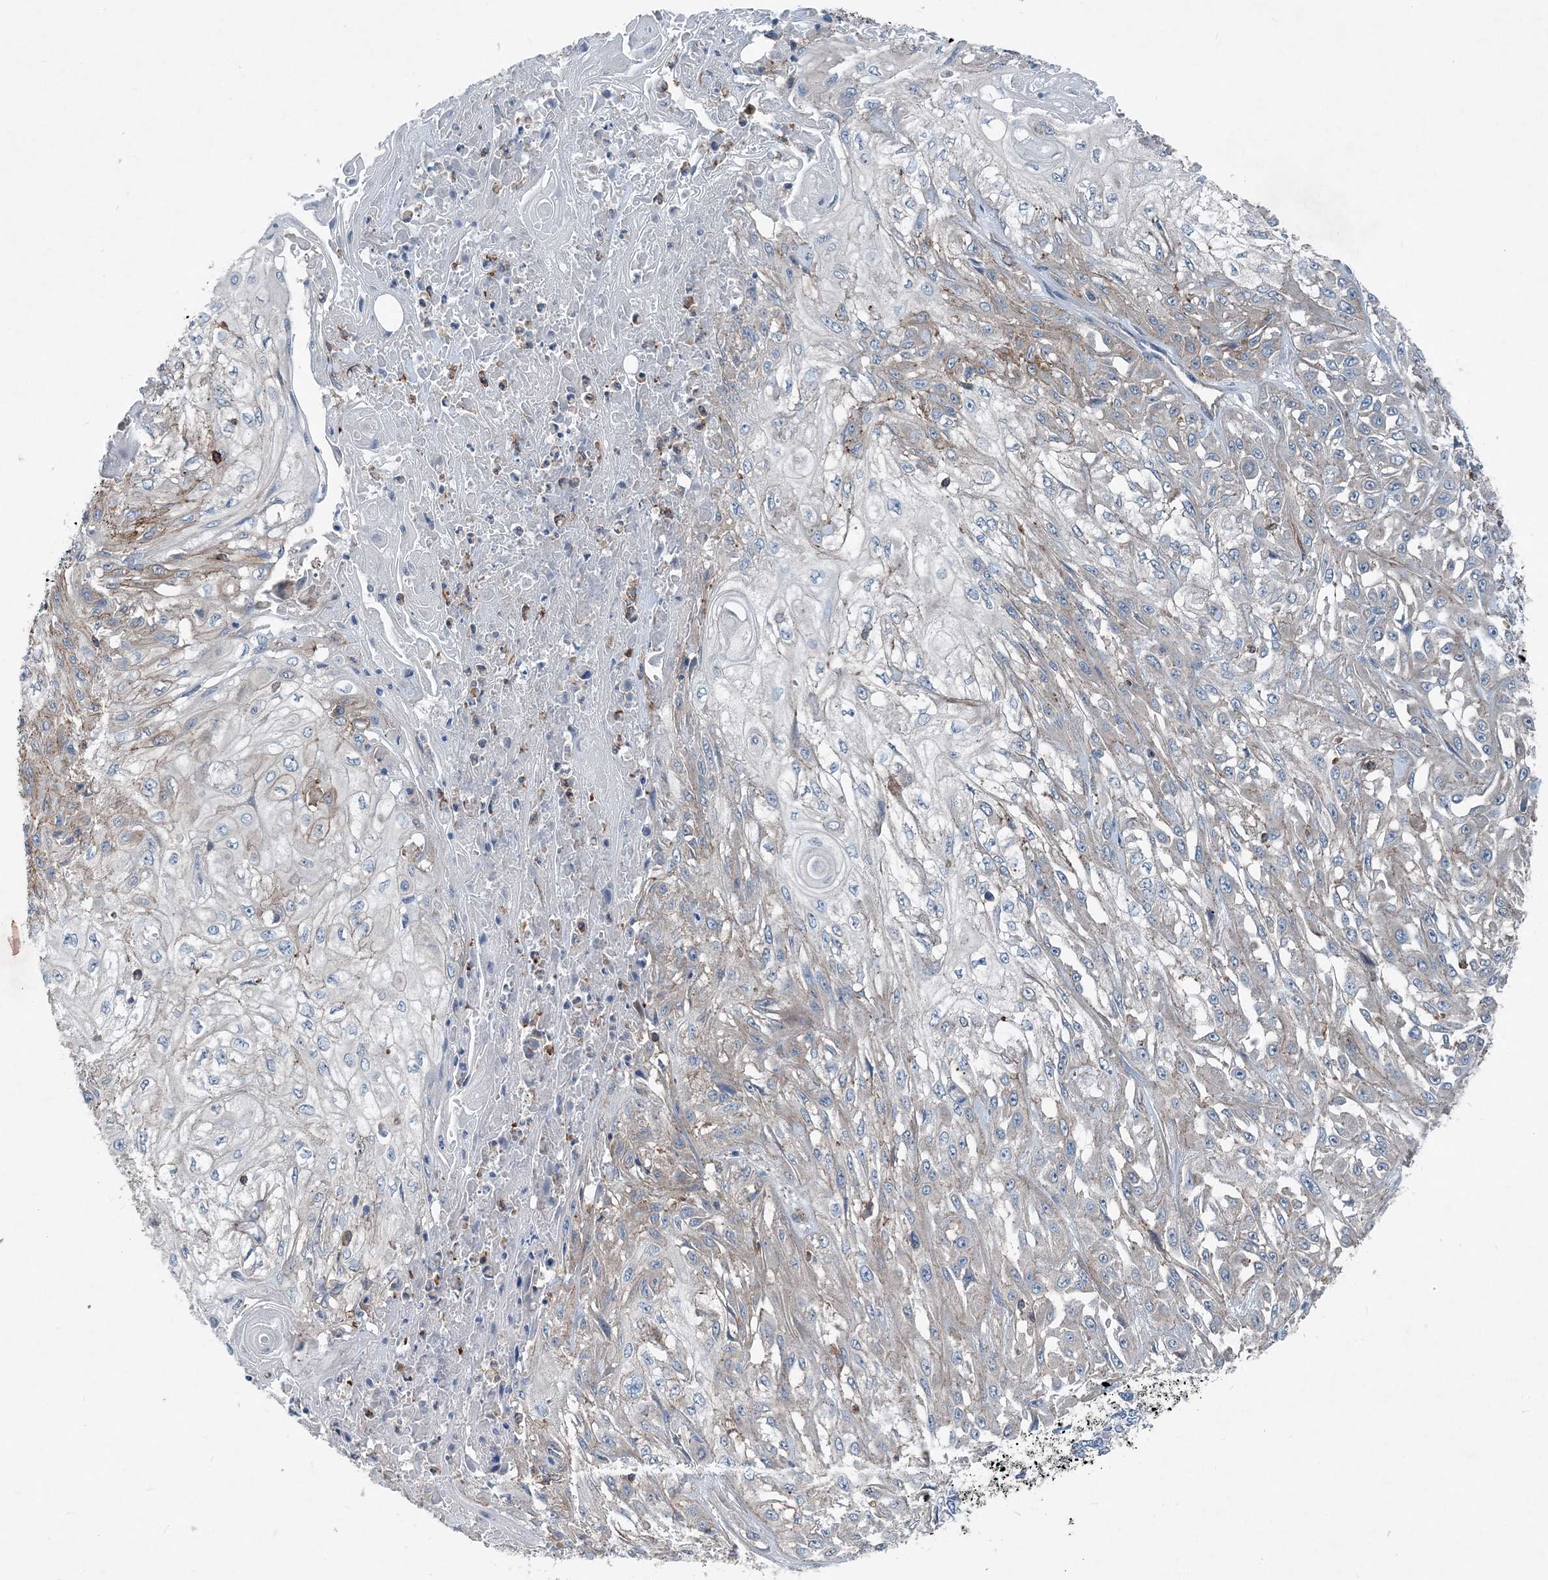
{"staining": {"intensity": "negative", "quantity": "none", "location": "none"}, "tissue": "skin cancer", "cell_type": "Tumor cells", "image_type": "cancer", "snomed": [{"axis": "morphology", "description": "Squamous cell carcinoma, NOS"}, {"axis": "morphology", "description": "Squamous cell carcinoma, metastatic, NOS"}, {"axis": "topography", "description": "Skin"}, {"axis": "topography", "description": "Lymph node"}], "caption": "Micrograph shows no protein expression in tumor cells of metastatic squamous cell carcinoma (skin) tissue. The staining was performed using DAB (3,3'-diaminobenzidine) to visualize the protein expression in brown, while the nuclei were stained in blue with hematoxylin (Magnification: 20x).", "gene": "DGUOK", "patient": {"sex": "male", "age": 75}}